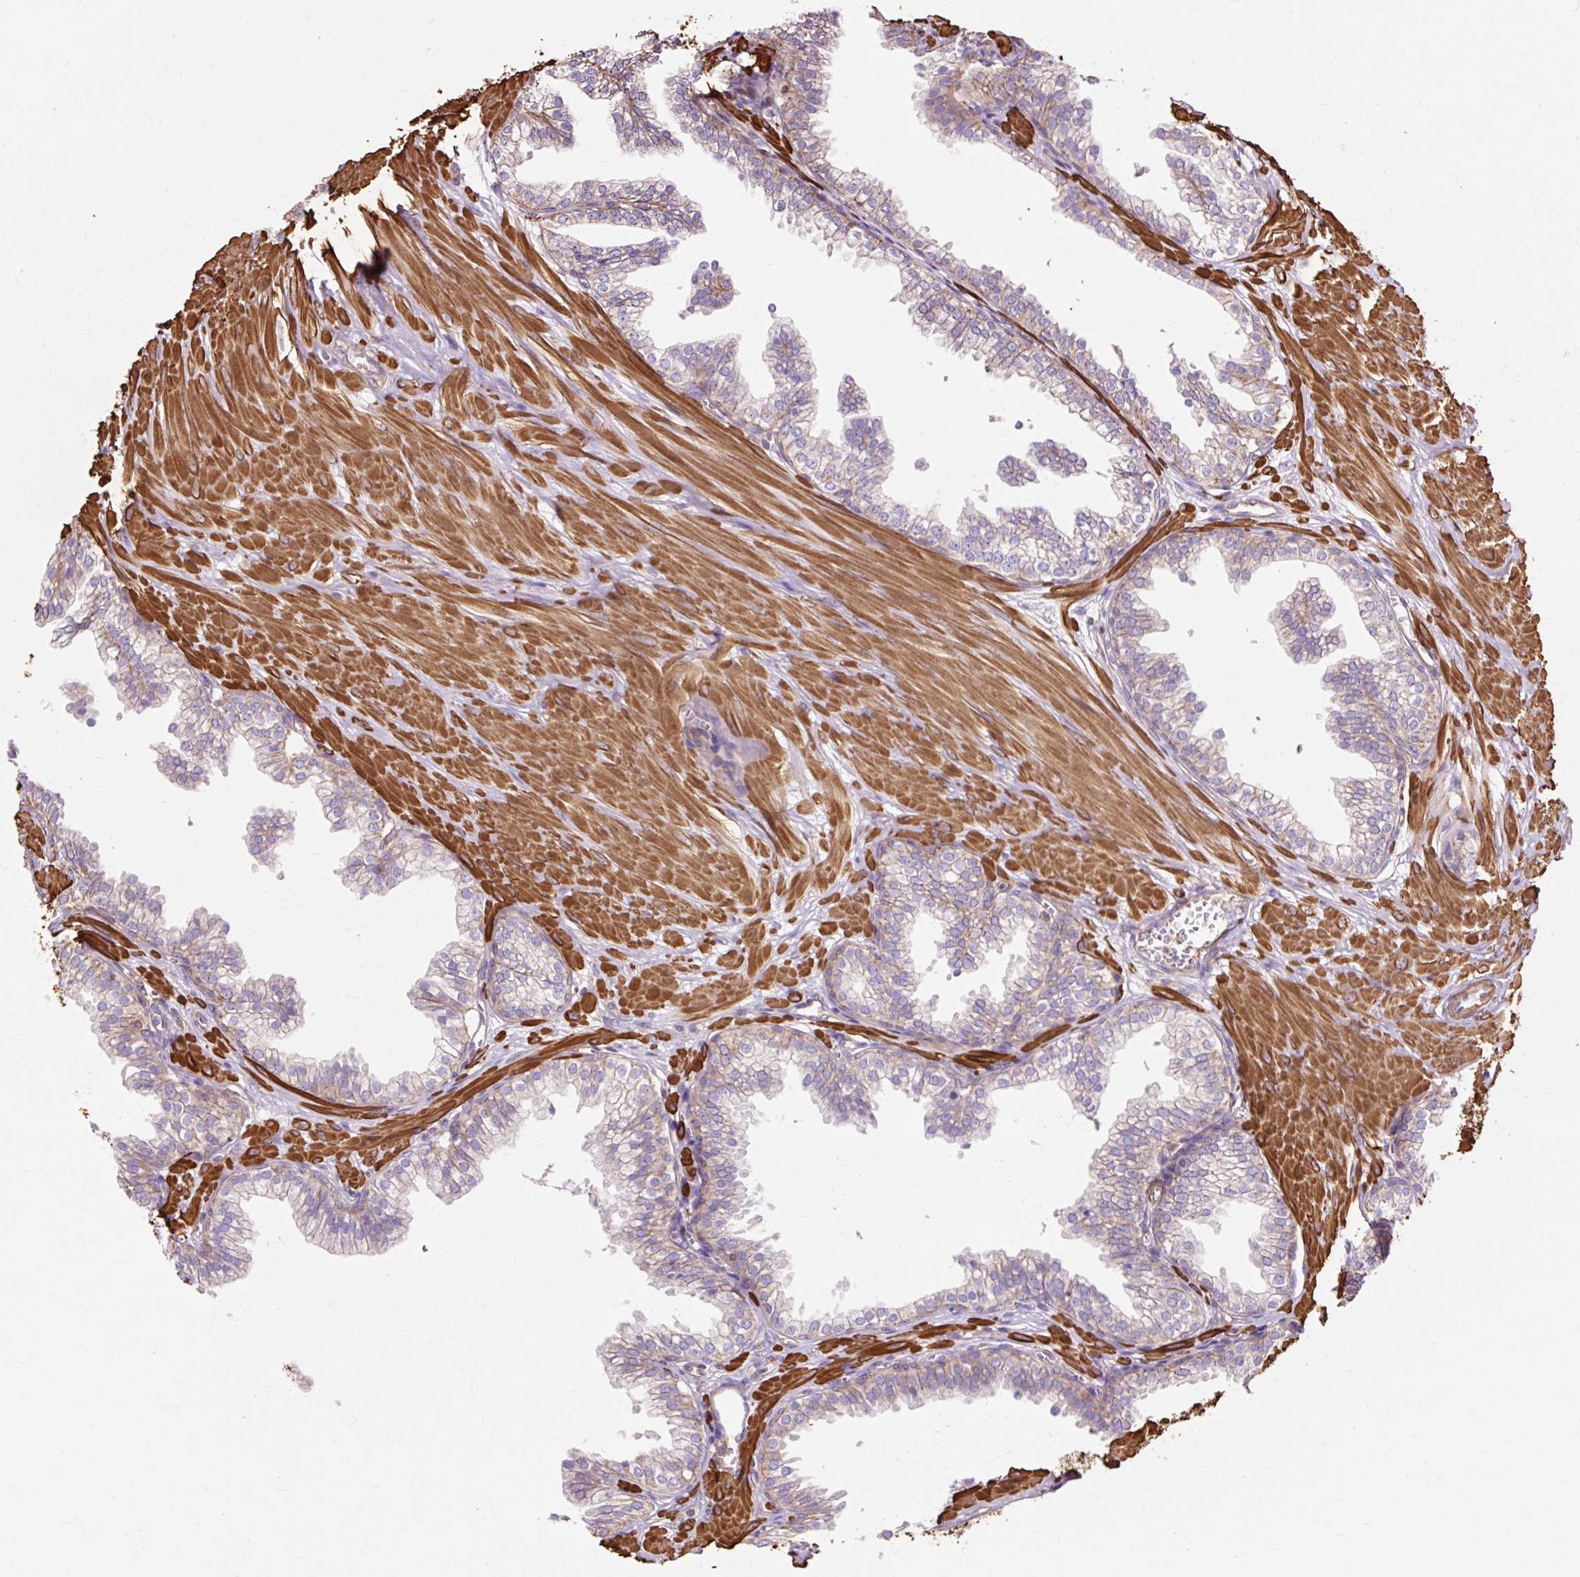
{"staining": {"intensity": "weak", "quantity": "<25%", "location": "cytoplasmic/membranous"}, "tissue": "prostate", "cell_type": "Glandular cells", "image_type": "normal", "snomed": [{"axis": "morphology", "description": "Normal tissue, NOS"}, {"axis": "topography", "description": "Prostate"}, {"axis": "topography", "description": "Peripheral nerve tissue"}], "caption": "Immunohistochemical staining of unremarkable human prostate displays no significant staining in glandular cells. (DAB (3,3'-diaminobenzidine) immunohistochemistry with hematoxylin counter stain).", "gene": "TBC1D2B", "patient": {"sex": "male", "age": 55}}